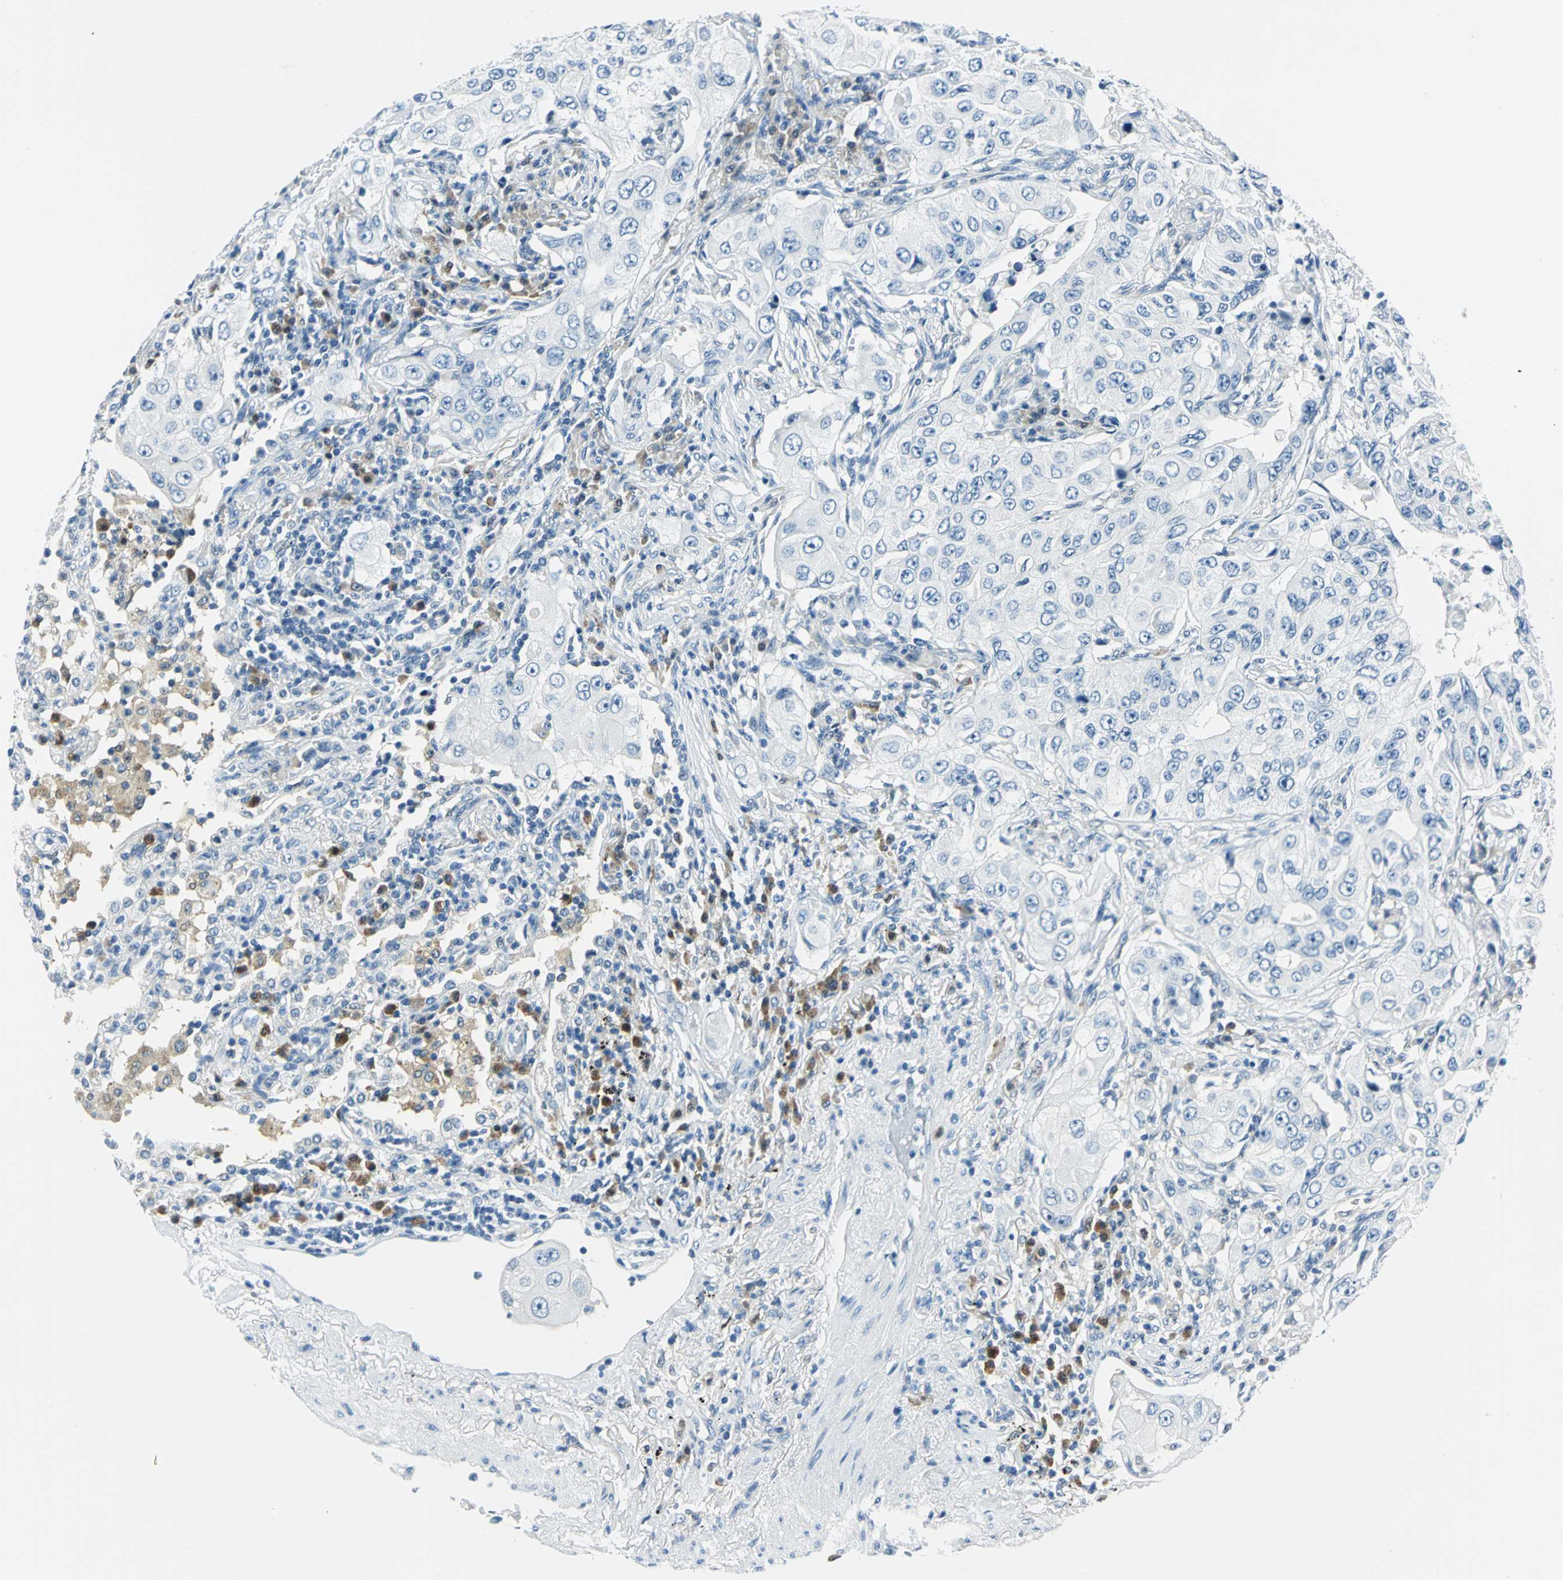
{"staining": {"intensity": "negative", "quantity": "none", "location": "none"}, "tissue": "lung cancer", "cell_type": "Tumor cells", "image_type": "cancer", "snomed": [{"axis": "morphology", "description": "Adenocarcinoma, NOS"}, {"axis": "topography", "description": "Lung"}], "caption": "The micrograph shows no staining of tumor cells in lung cancer (adenocarcinoma).", "gene": "AKR1A1", "patient": {"sex": "male", "age": 84}}